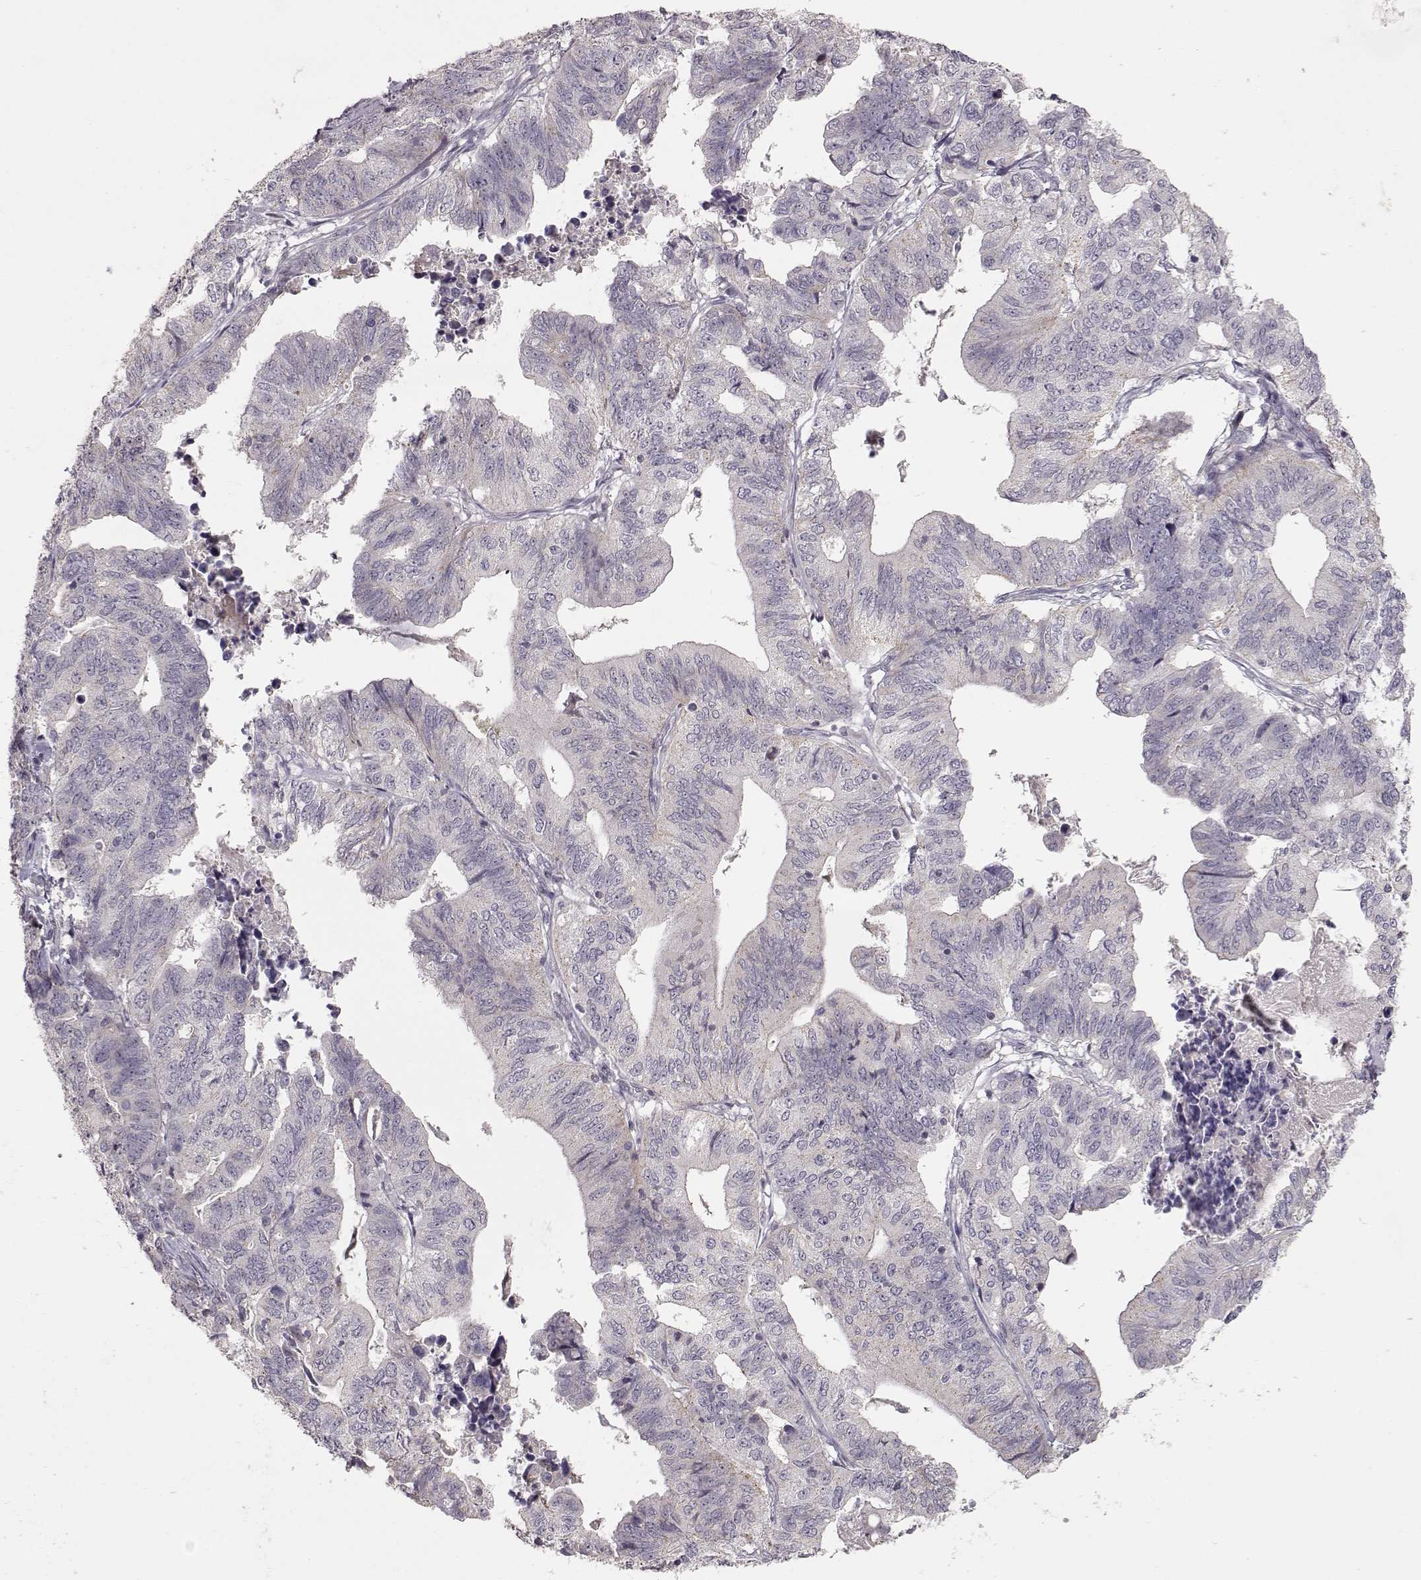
{"staining": {"intensity": "negative", "quantity": "none", "location": "none"}, "tissue": "stomach cancer", "cell_type": "Tumor cells", "image_type": "cancer", "snomed": [{"axis": "morphology", "description": "Adenocarcinoma, NOS"}, {"axis": "topography", "description": "Stomach, upper"}], "caption": "Immunohistochemical staining of stomach cancer reveals no significant expression in tumor cells.", "gene": "PNMT", "patient": {"sex": "female", "age": 67}}